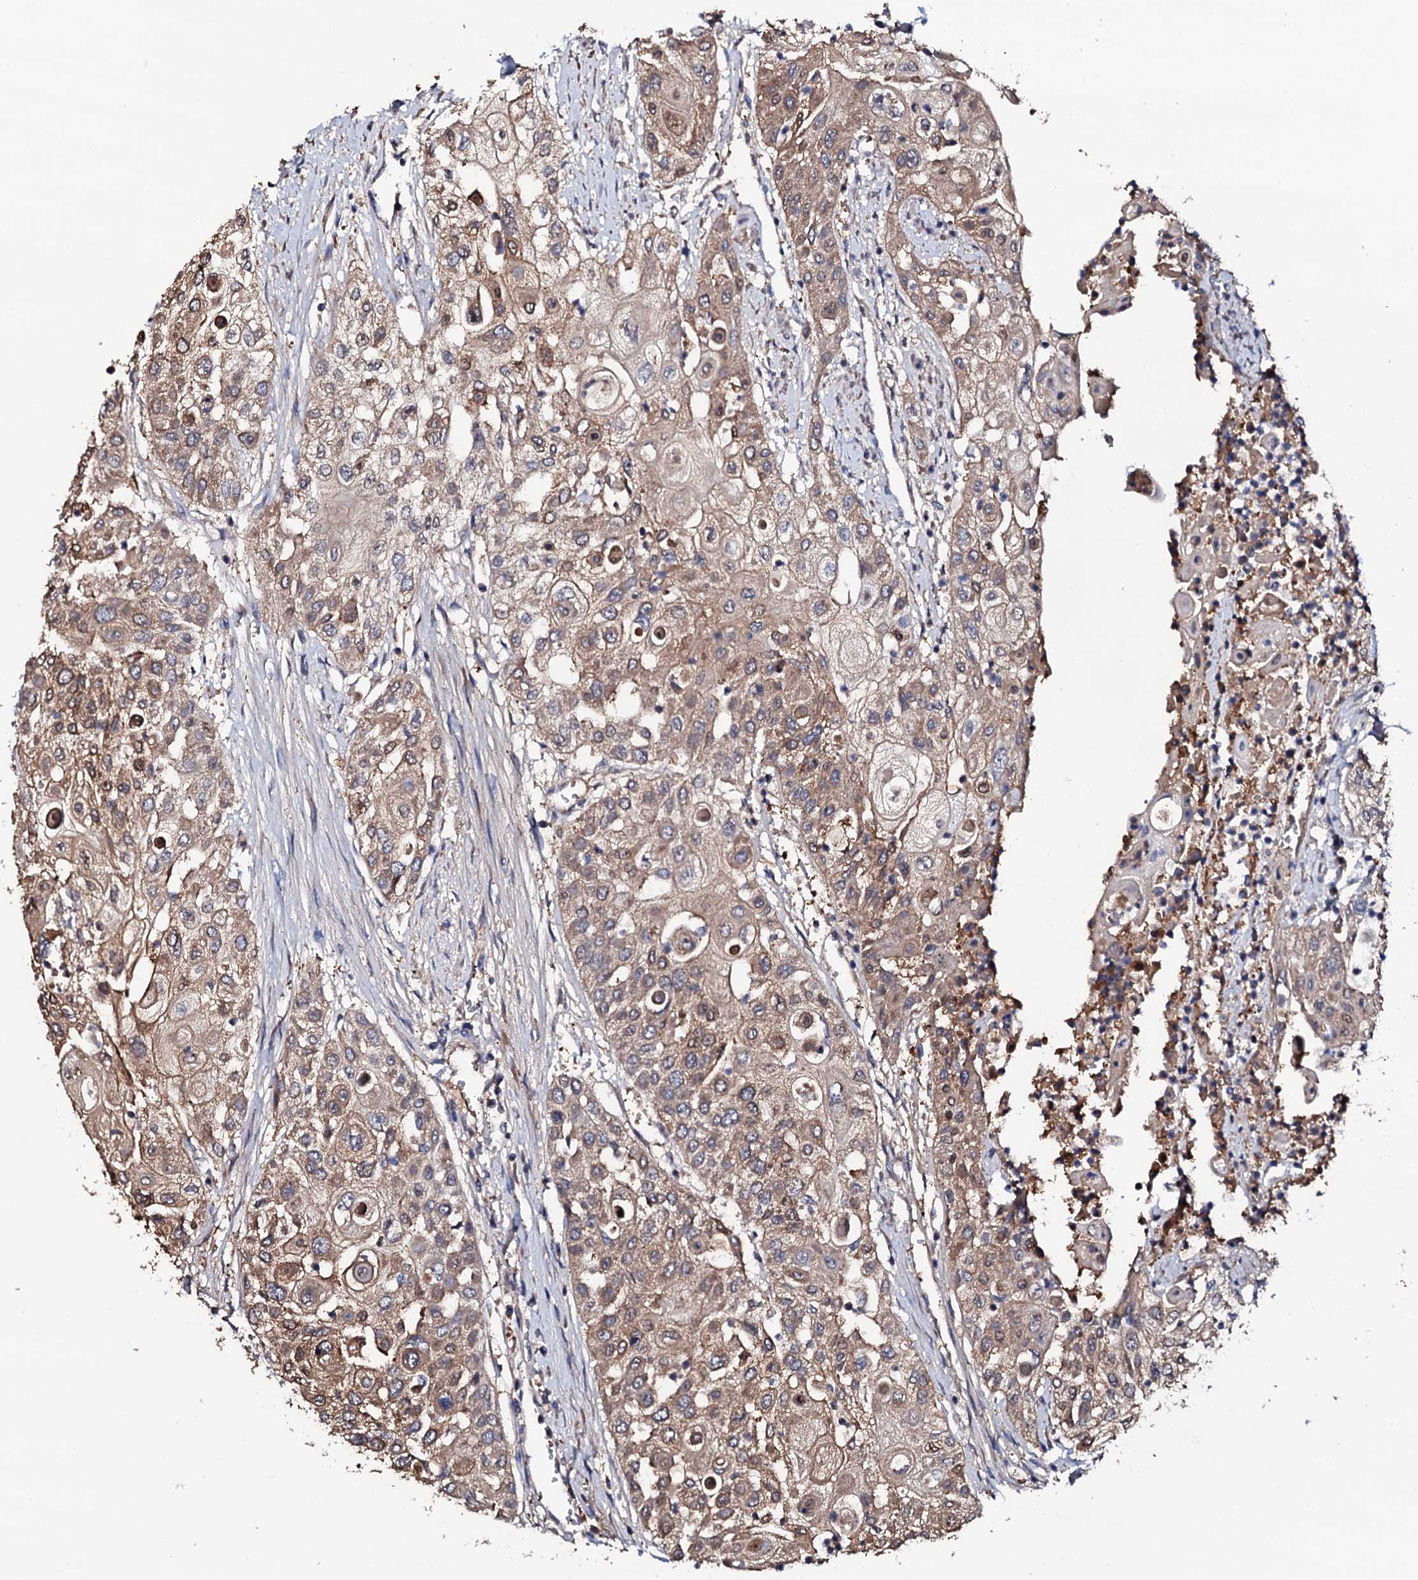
{"staining": {"intensity": "moderate", "quantity": ">75%", "location": "cytoplasmic/membranous"}, "tissue": "urothelial cancer", "cell_type": "Tumor cells", "image_type": "cancer", "snomed": [{"axis": "morphology", "description": "Urothelial carcinoma, High grade"}, {"axis": "topography", "description": "Urinary bladder"}], "caption": "Brown immunohistochemical staining in urothelial cancer reveals moderate cytoplasmic/membranous expression in approximately >75% of tumor cells. (DAB (3,3'-diaminobenzidine) = brown stain, brightfield microscopy at high magnification).", "gene": "TCAF2", "patient": {"sex": "female", "age": 79}}